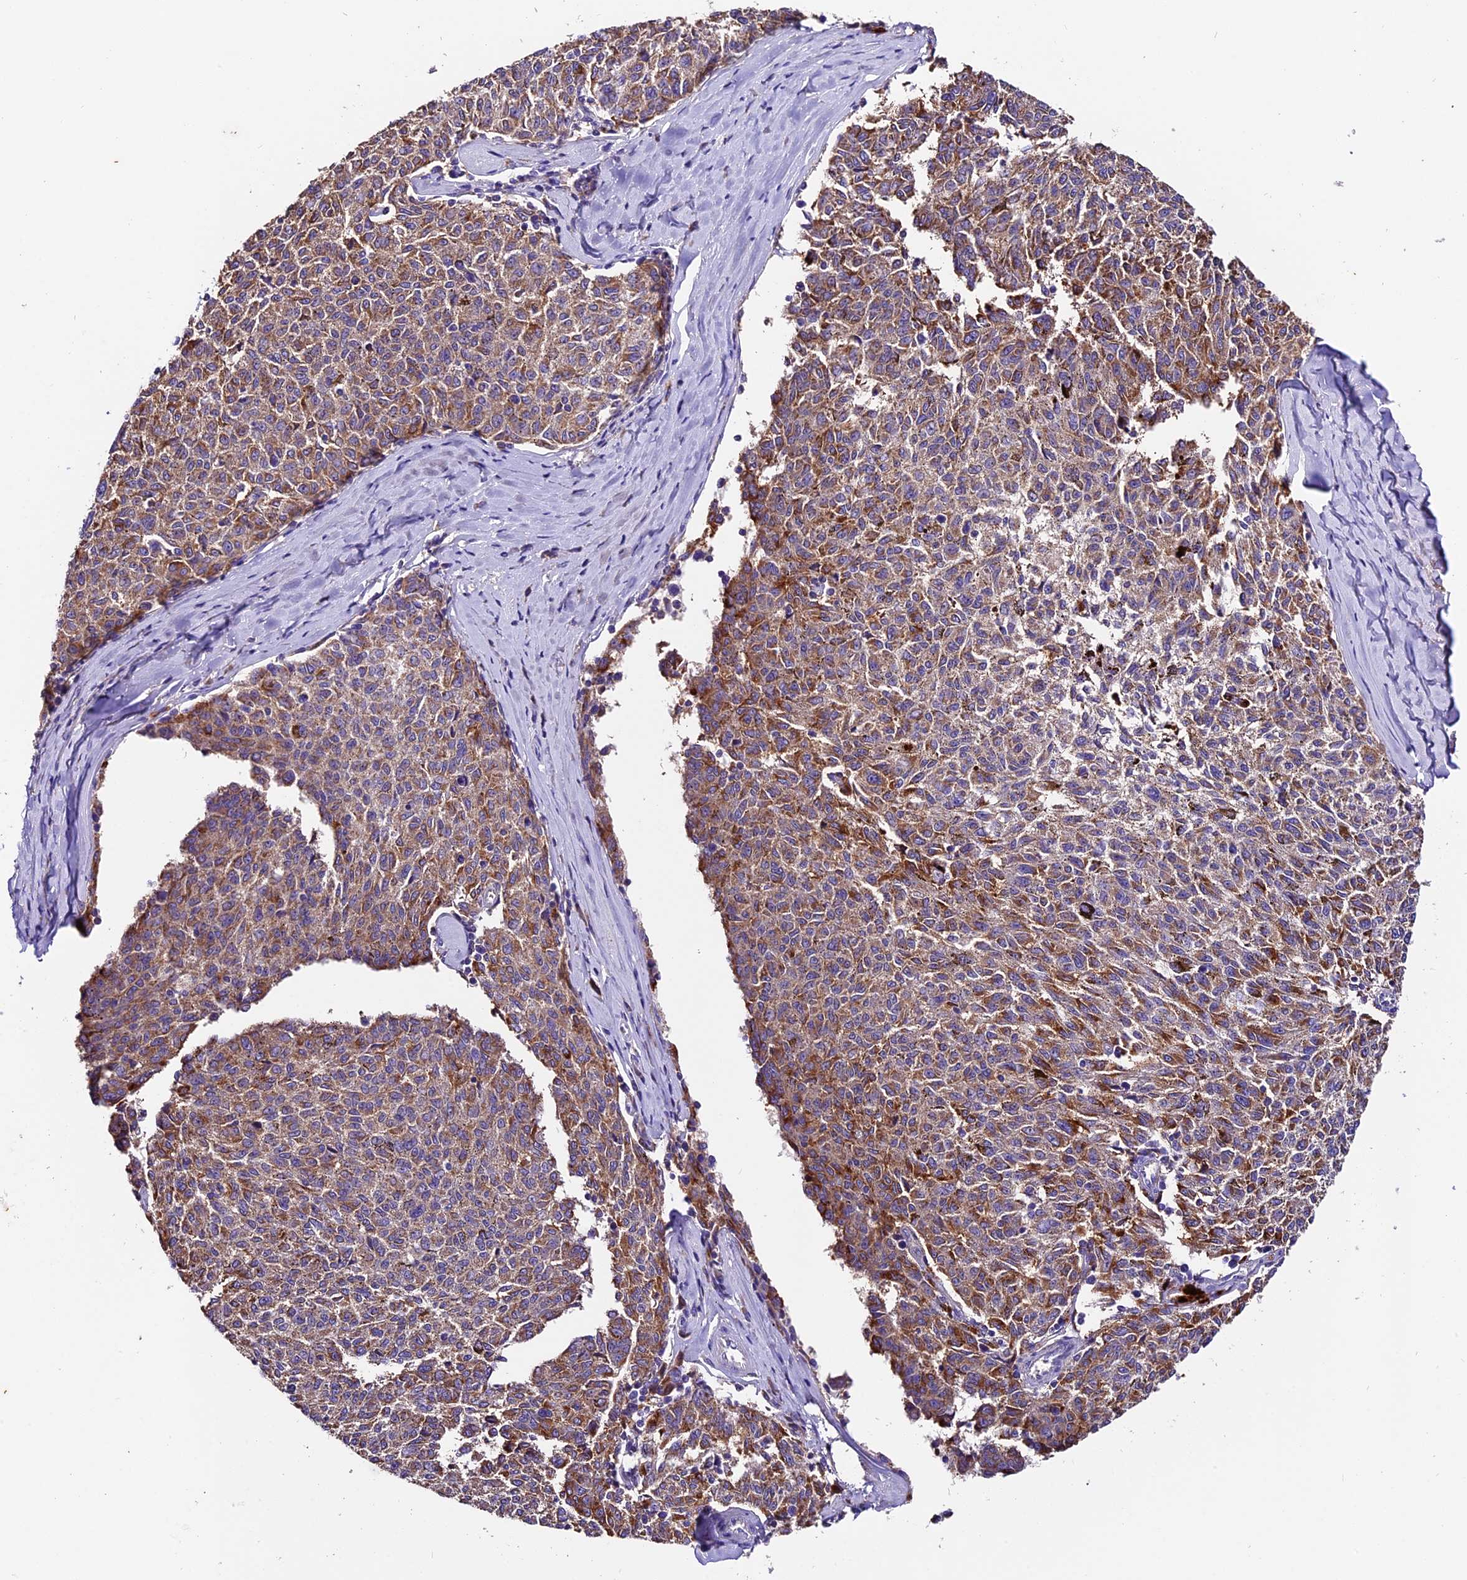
{"staining": {"intensity": "moderate", "quantity": ">75%", "location": "cytoplasmic/membranous"}, "tissue": "melanoma", "cell_type": "Tumor cells", "image_type": "cancer", "snomed": [{"axis": "morphology", "description": "Malignant melanoma, NOS"}, {"axis": "topography", "description": "Skin"}], "caption": "Moderate cytoplasmic/membranous staining is seen in about >75% of tumor cells in melanoma.", "gene": "SIX5", "patient": {"sex": "female", "age": 72}}